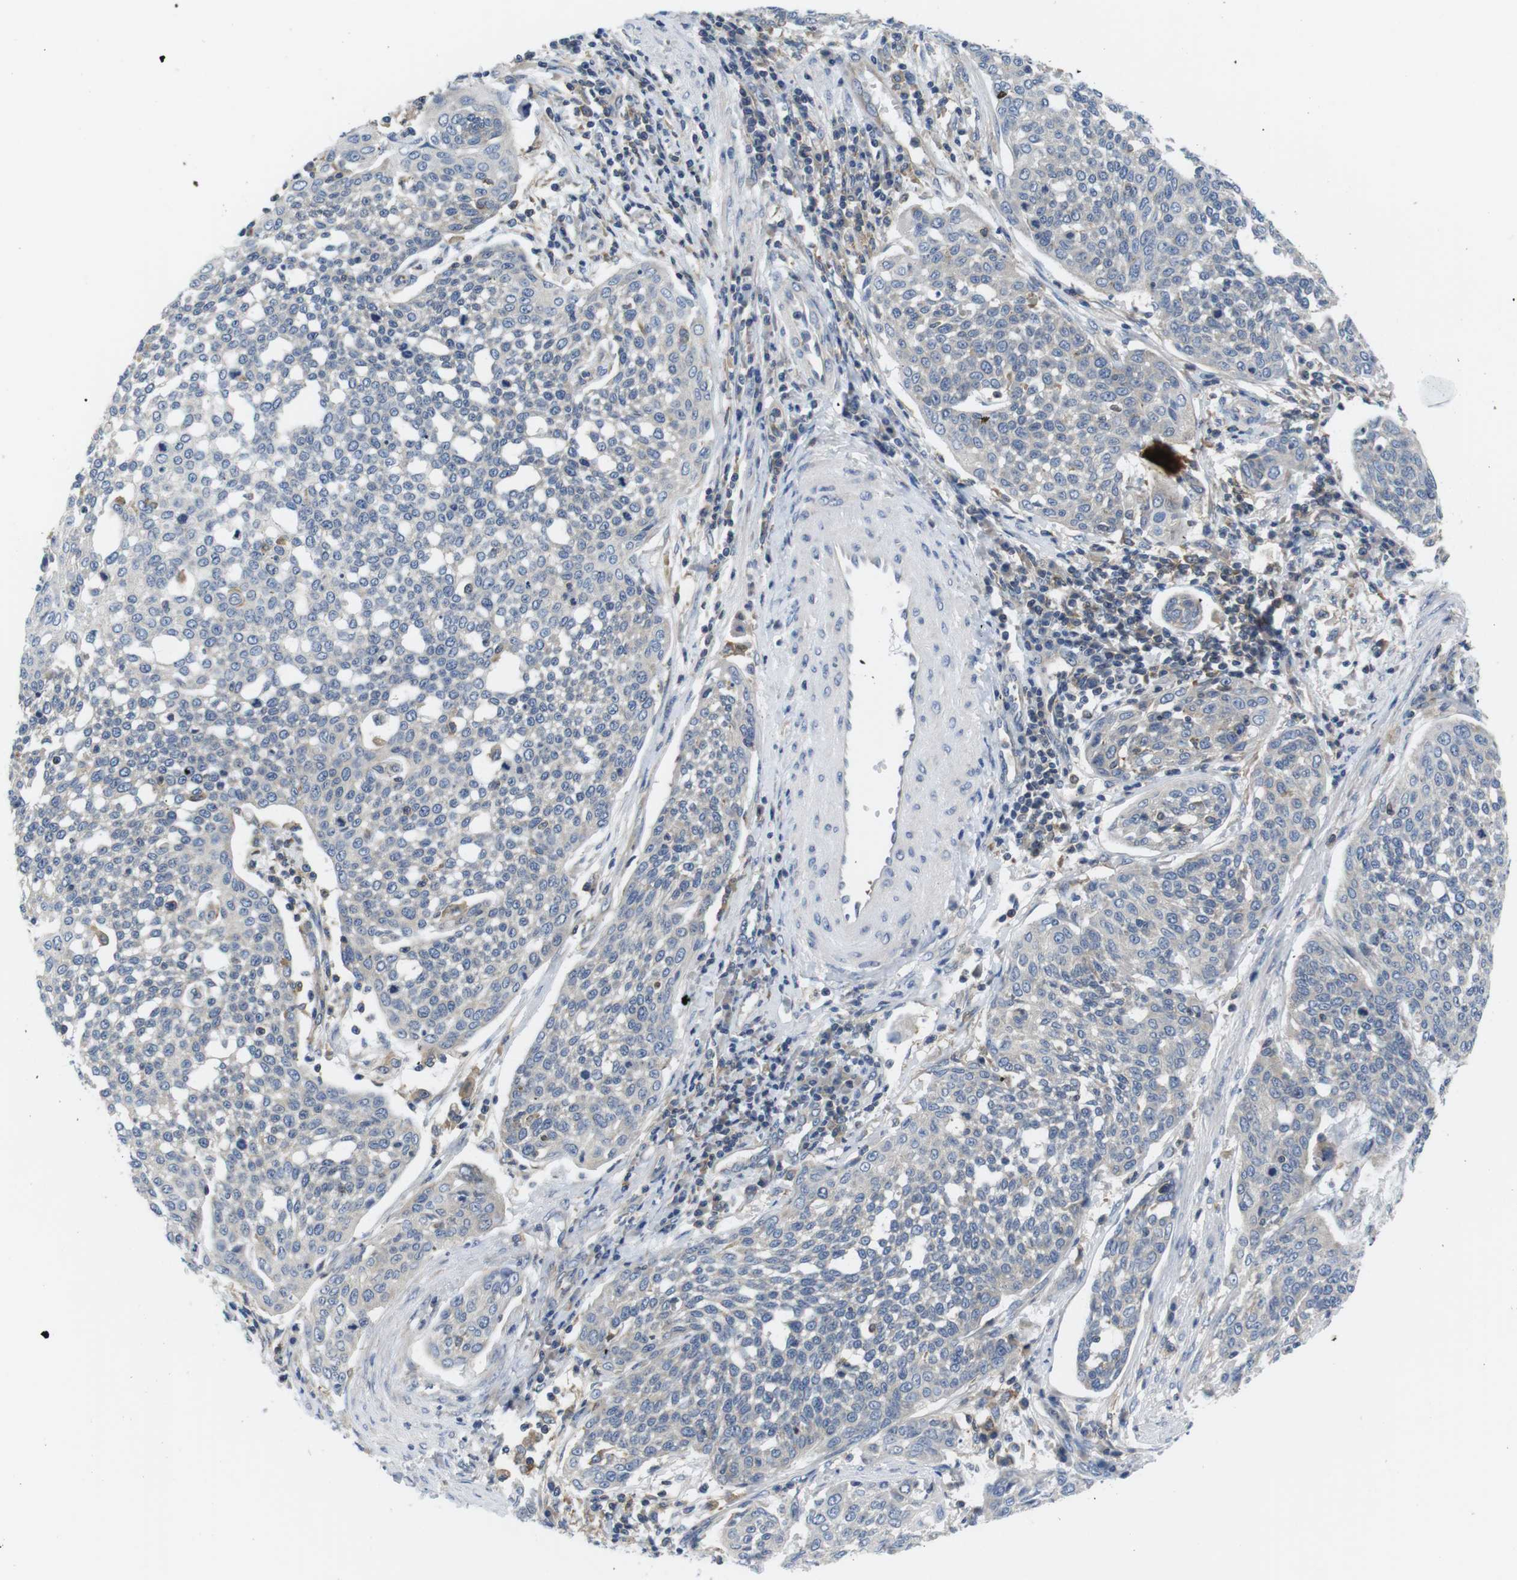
{"staining": {"intensity": "negative", "quantity": "none", "location": "none"}, "tissue": "cervical cancer", "cell_type": "Tumor cells", "image_type": "cancer", "snomed": [{"axis": "morphology", "description": "Squamous cell carcinoma, NOS"}, {"axis": "topography", "description": "Cervix"}], "caption": "This is an immunohistochemistry (IHC) histopathology image of human cervical cancer (squamous cell carcinoma). There is no positivity in tumor cells.", "gene": "HERPUD2", "patient": {"sex": "female", "age": 34}}